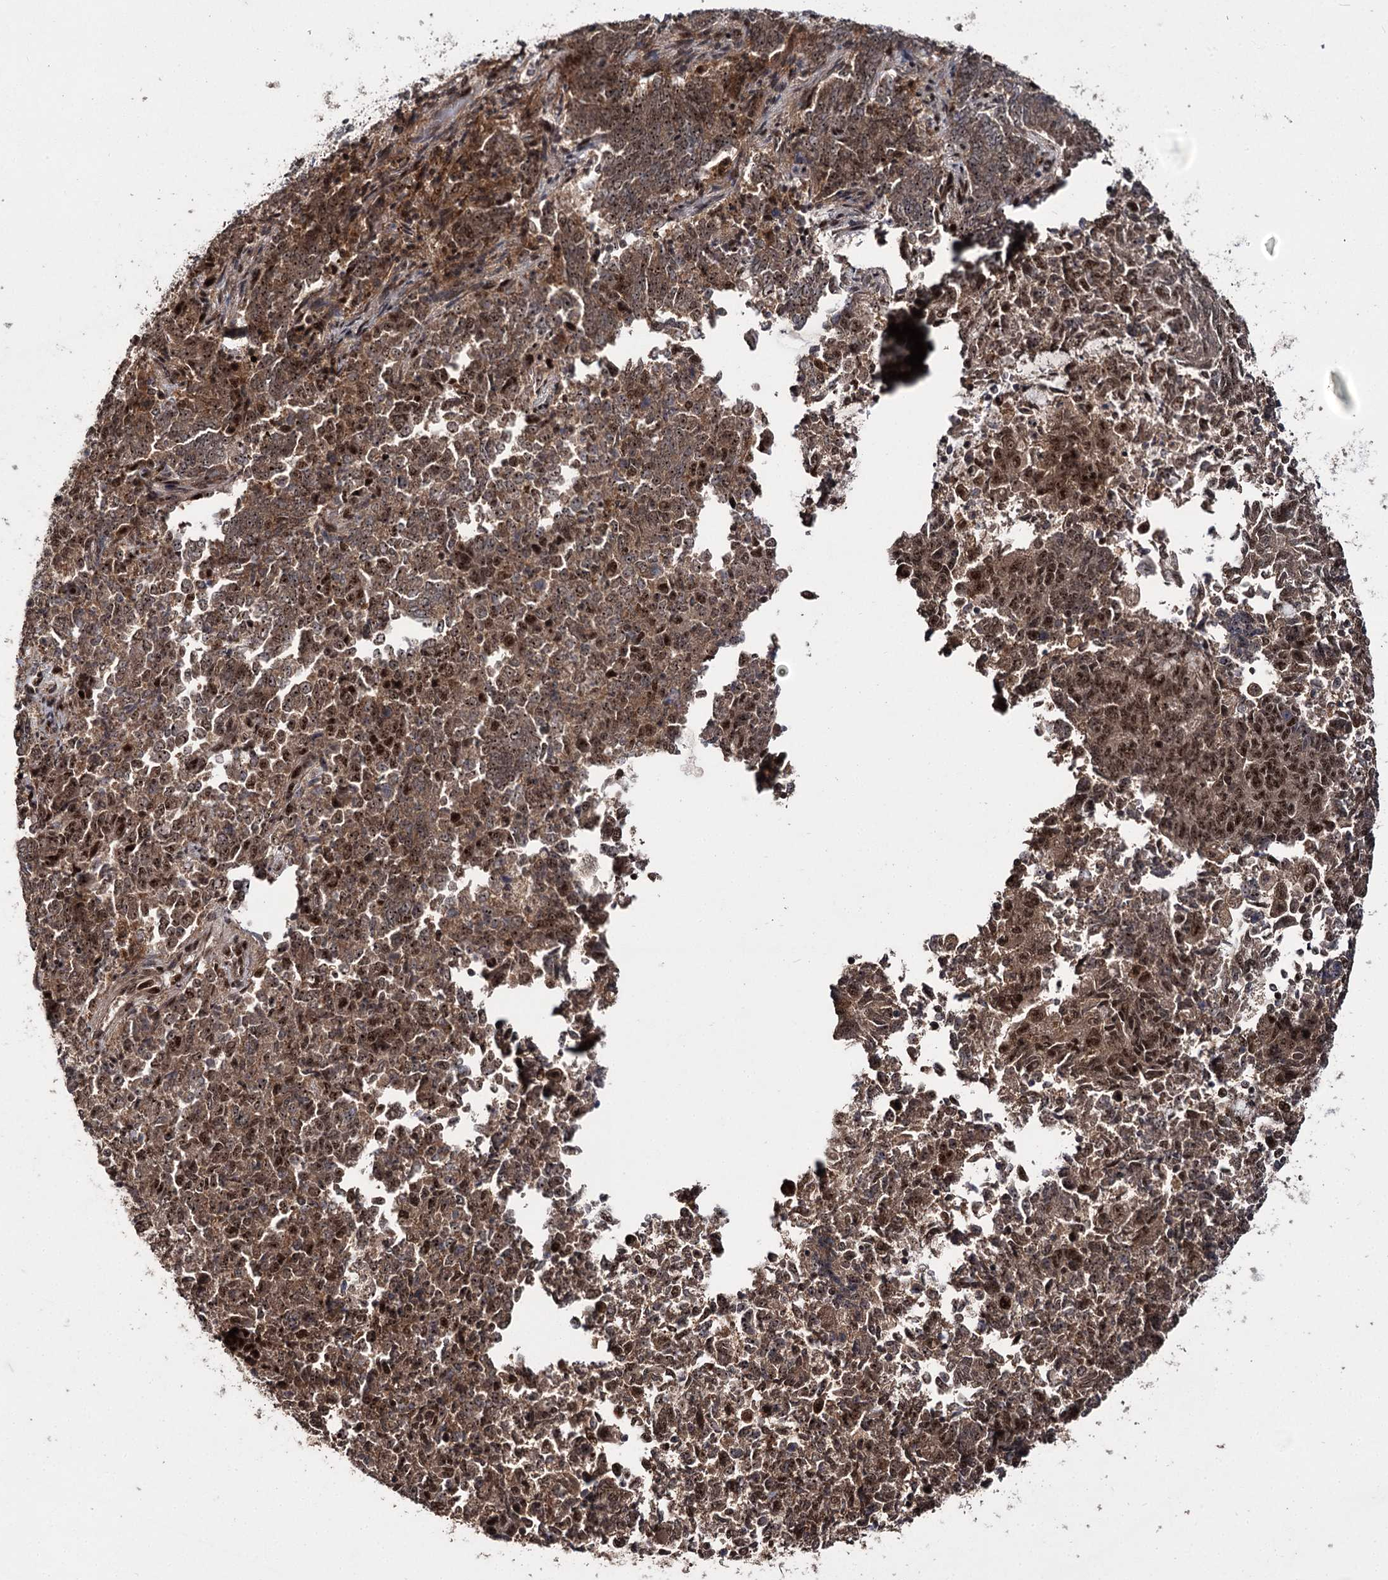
{"staining": {"intensity": "strong", "quantity": ">75%", "location": "cytoplasmic/membranous,nuclear"}, "tissue": "endometrial cancer", "cell_type": "Tumor cells", "image_type": "cancer", "snomed": [{"axis": "morphology", "description": "Adenocarcinoma, NOS"}, {"axis": "topography", "description": "Endometrium"}], "caption": "Immunohistochemistry image of human endometrial cancer stained for a protein (brown), which shows high levels of strong cytoplasmic/membranous and nuclear positivity in approximately >75% of tumor cells.", "gene": "MKNK2", "patient": {"sex": "female", "age": 80}}